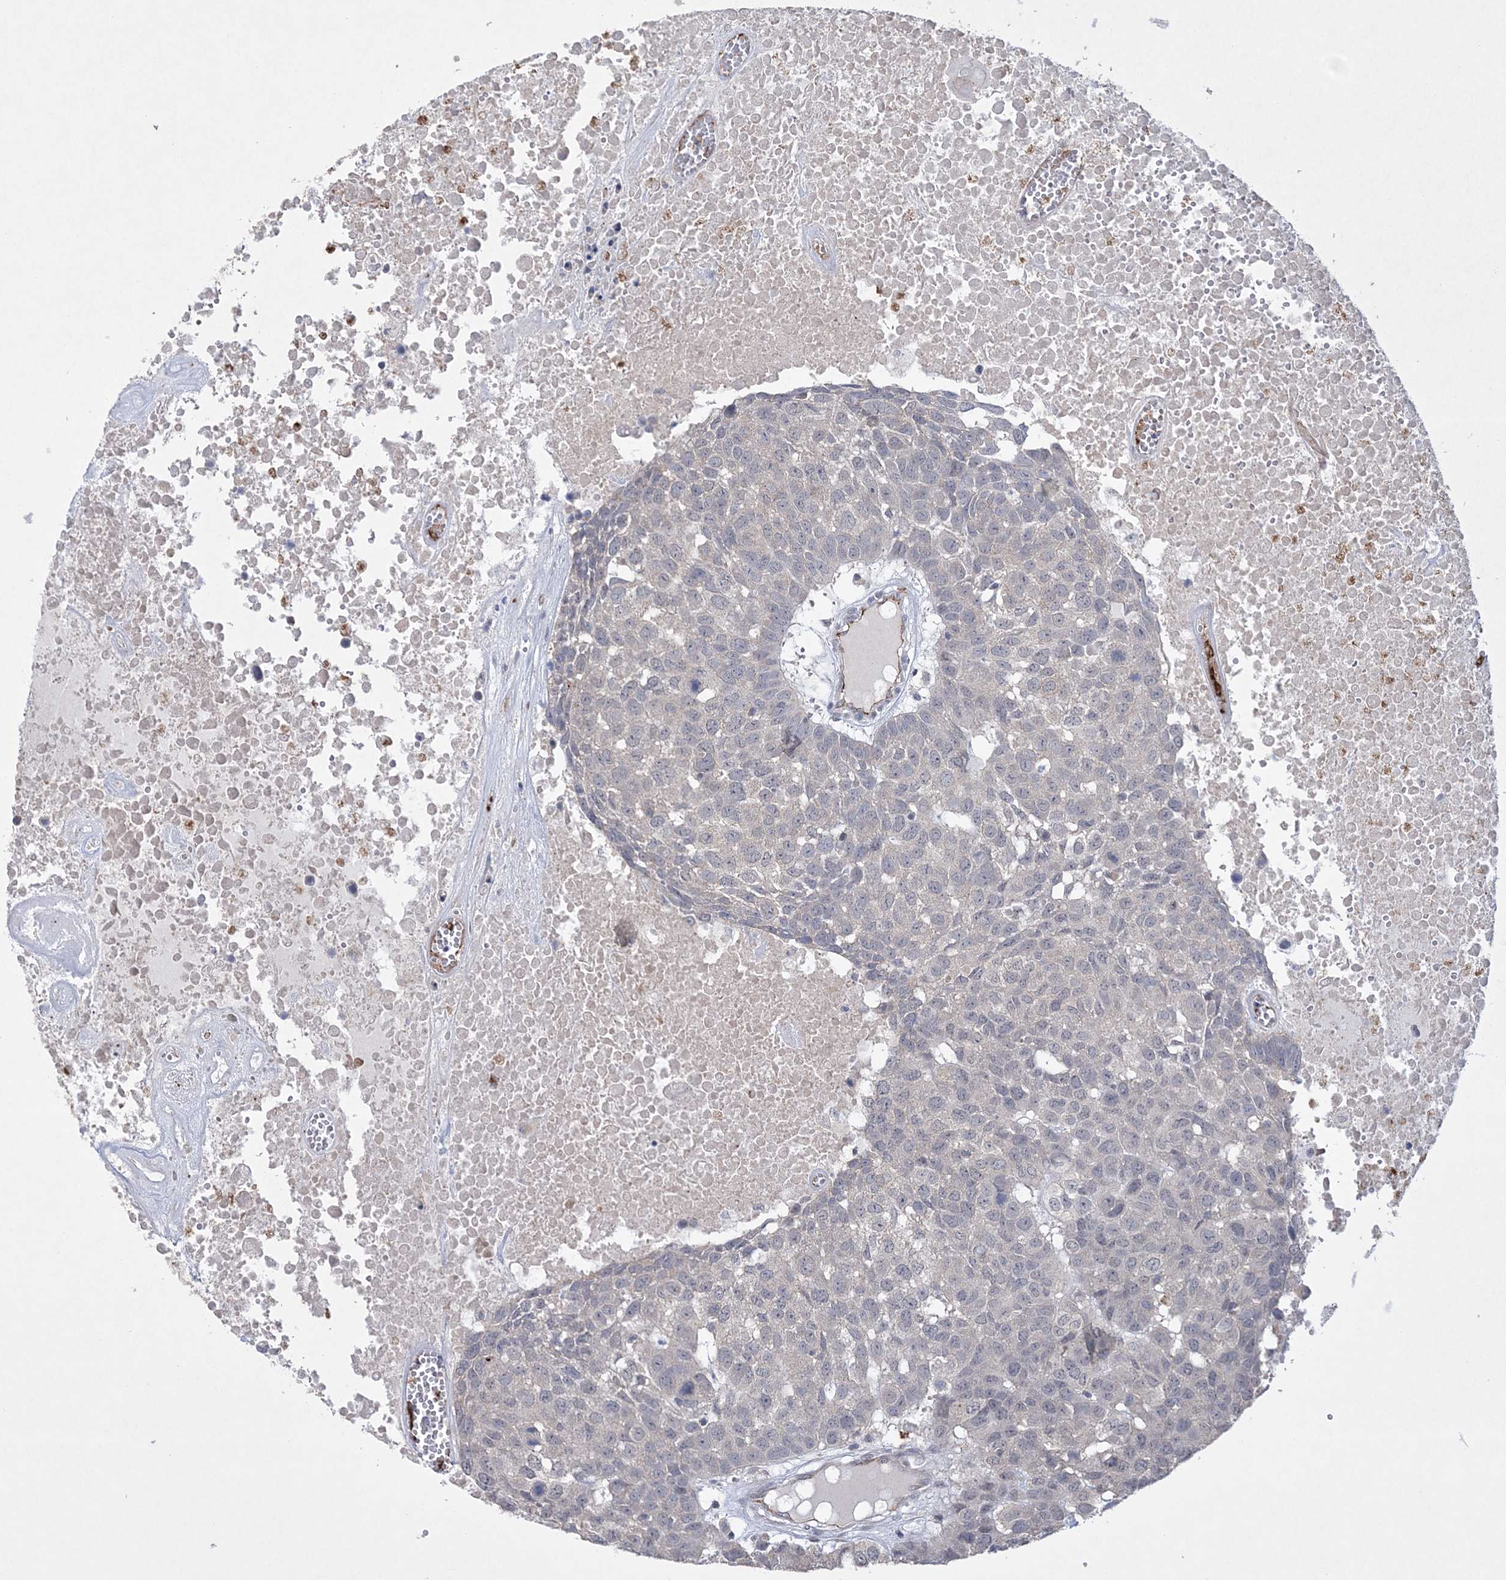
{"staining": {"intensity": "negative", "quantity": "none", "location": "none"}, "tissue": "head and neck cancer", "cell_type": "Tumor cells", "image_type": "cancer", "snomed": [{"axis": "morphology", "description": "Squamous cell carcinoma, NOS"}, {"axis": "topography", "description": "Head-Neck"}], "caption": "IHC micrograph of human head and neck cancer (squamous cell carcinoma) stained for a protein (brown), which displays no expression in tumor cells. The staining was performed using DAB (3,3'-diaminobenzidine) to visualize the protein expression in brown, while the nuclei were stained in blue with hematoxylin (Magnification: 20x).", "gene": "DPCD", "patient": {"sex": "male", "age": 66}}